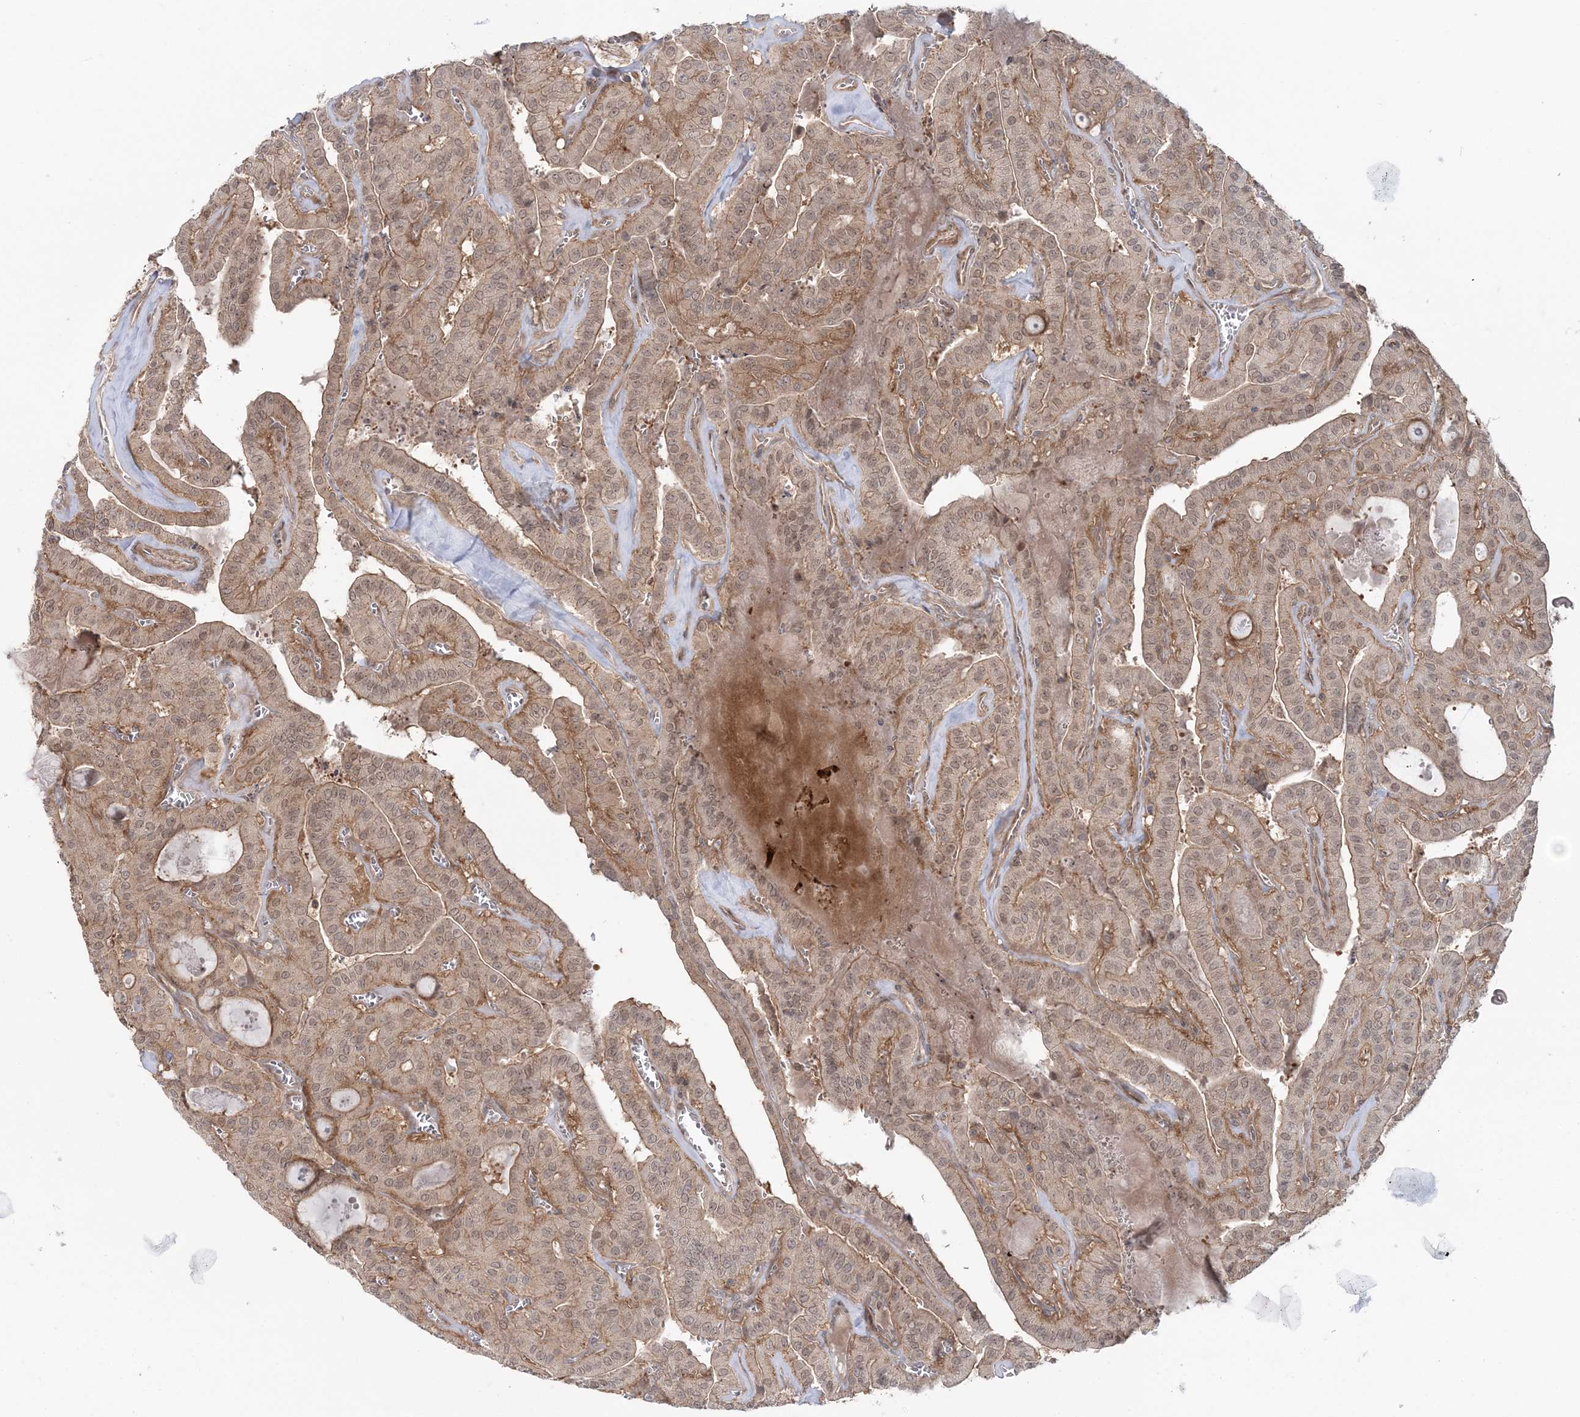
{"staining": {"intensity": "weak", "quantity": ">75%", "location": "cytoplasmic/membranous,nuclear"}, "tissue": "thyroid cancer", "cell_type": "Tumor cells", "image_type": "cancer", "snomed": [{"axis": "morphology", "description": "Papillary adenocarcinoma, NOS"}, {"axis": "topography", "description": "Thyroid gland"}], "caption": "A brown stain shows weak cytoplasmic/membranous and nuclear staining of a protein in human thyroid cancer tumor cells.", "gene": "MOCS2", "patient": {"sex": "male", "age": 52}}